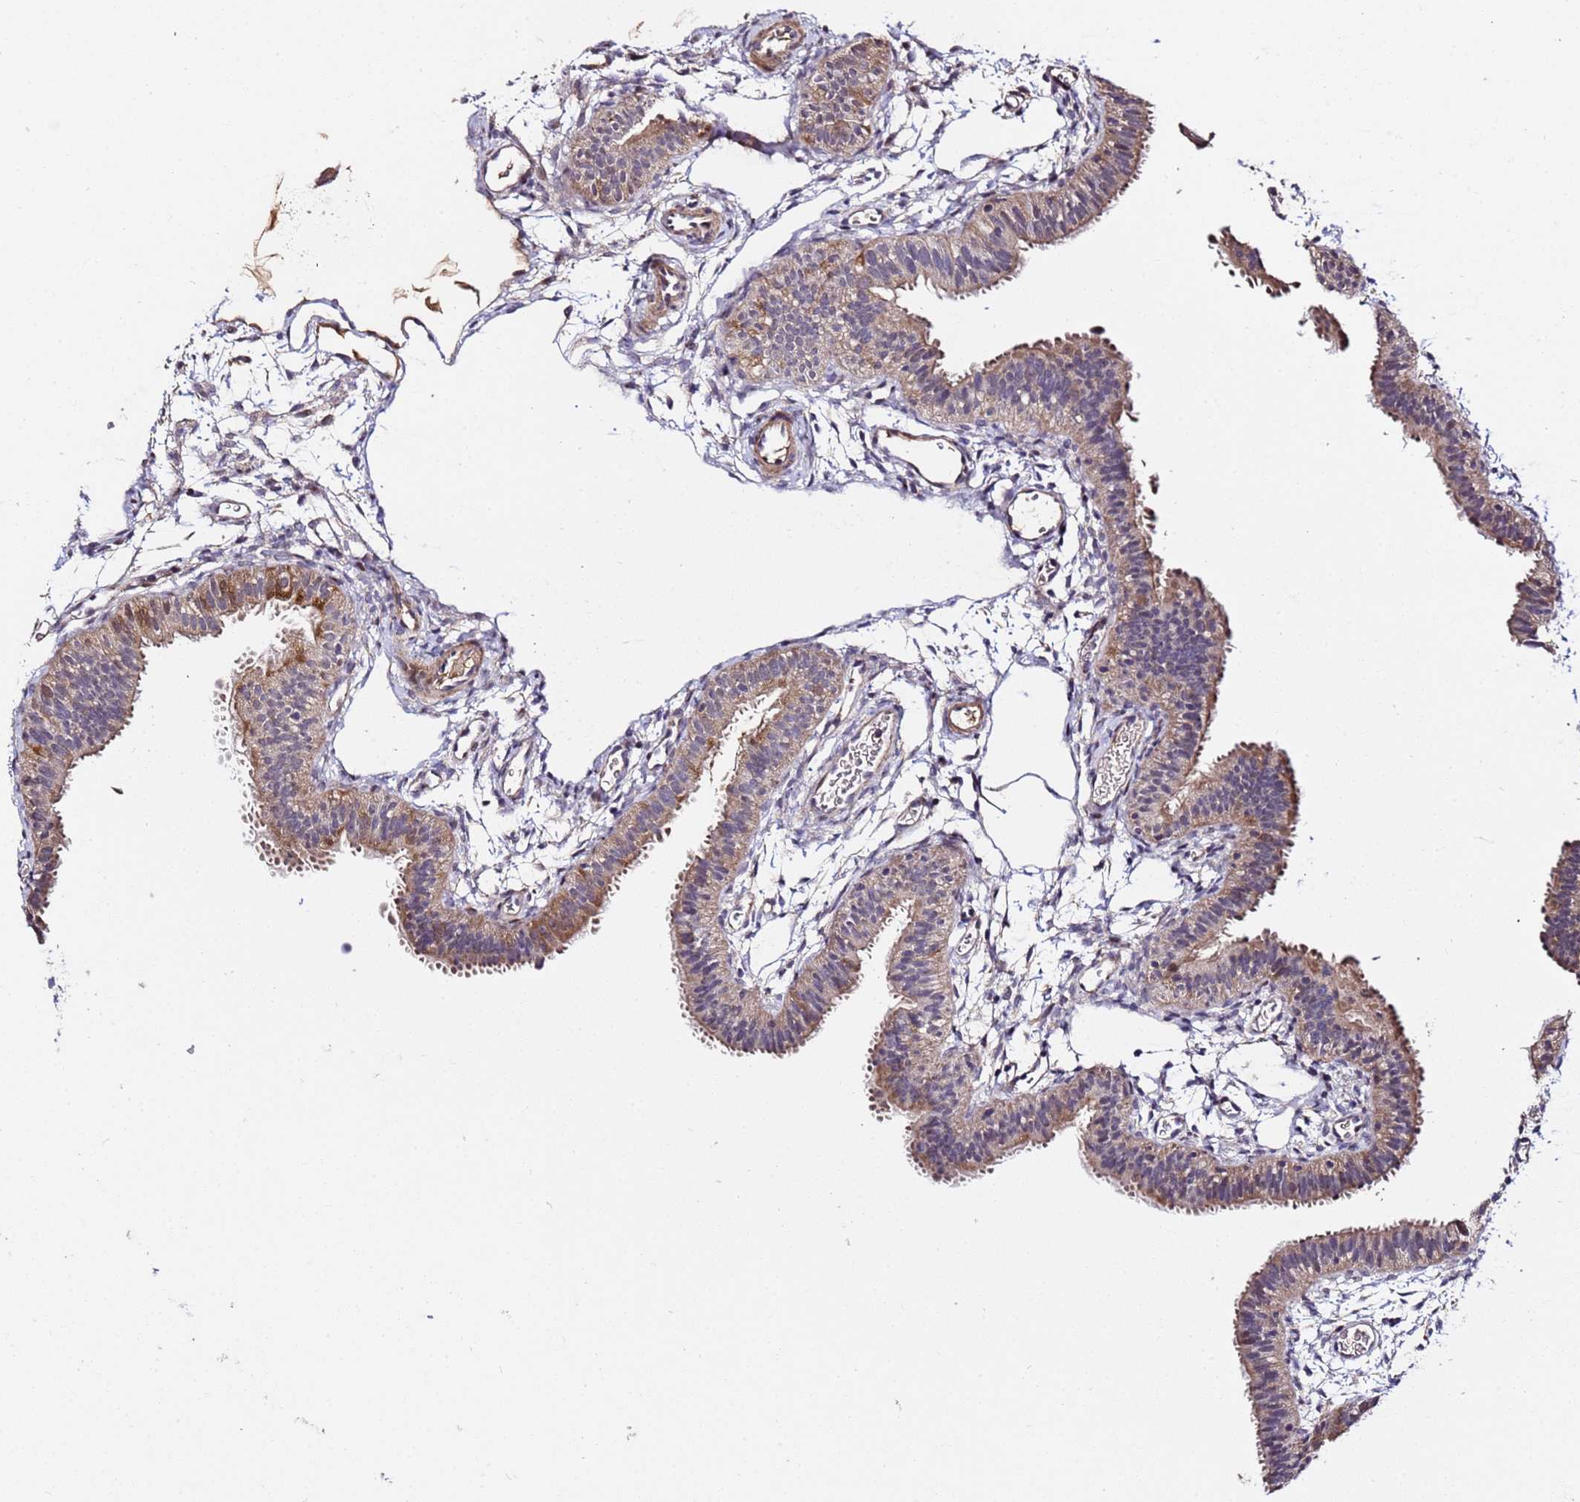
{"staining": {"intensity": "moderate", "quantity": ">75%", "location": "cytoplasmic/membranous"}, "tissue": "fallopian tube", "cell_type": "Glandular cells", "image_type": "normal", "snomed": [{"axis": "morphology", "description": "Normal tissue, NOS"}, {"axis": "topography", "description": "Fallopian tube"}], "caption": "Glandular cells show moderate cytoplasmic/membranous staining in about >75% of cells in normal fallopian tube.", "gene": "WNK4", "patient": {"sex": "female", "age": 35}}